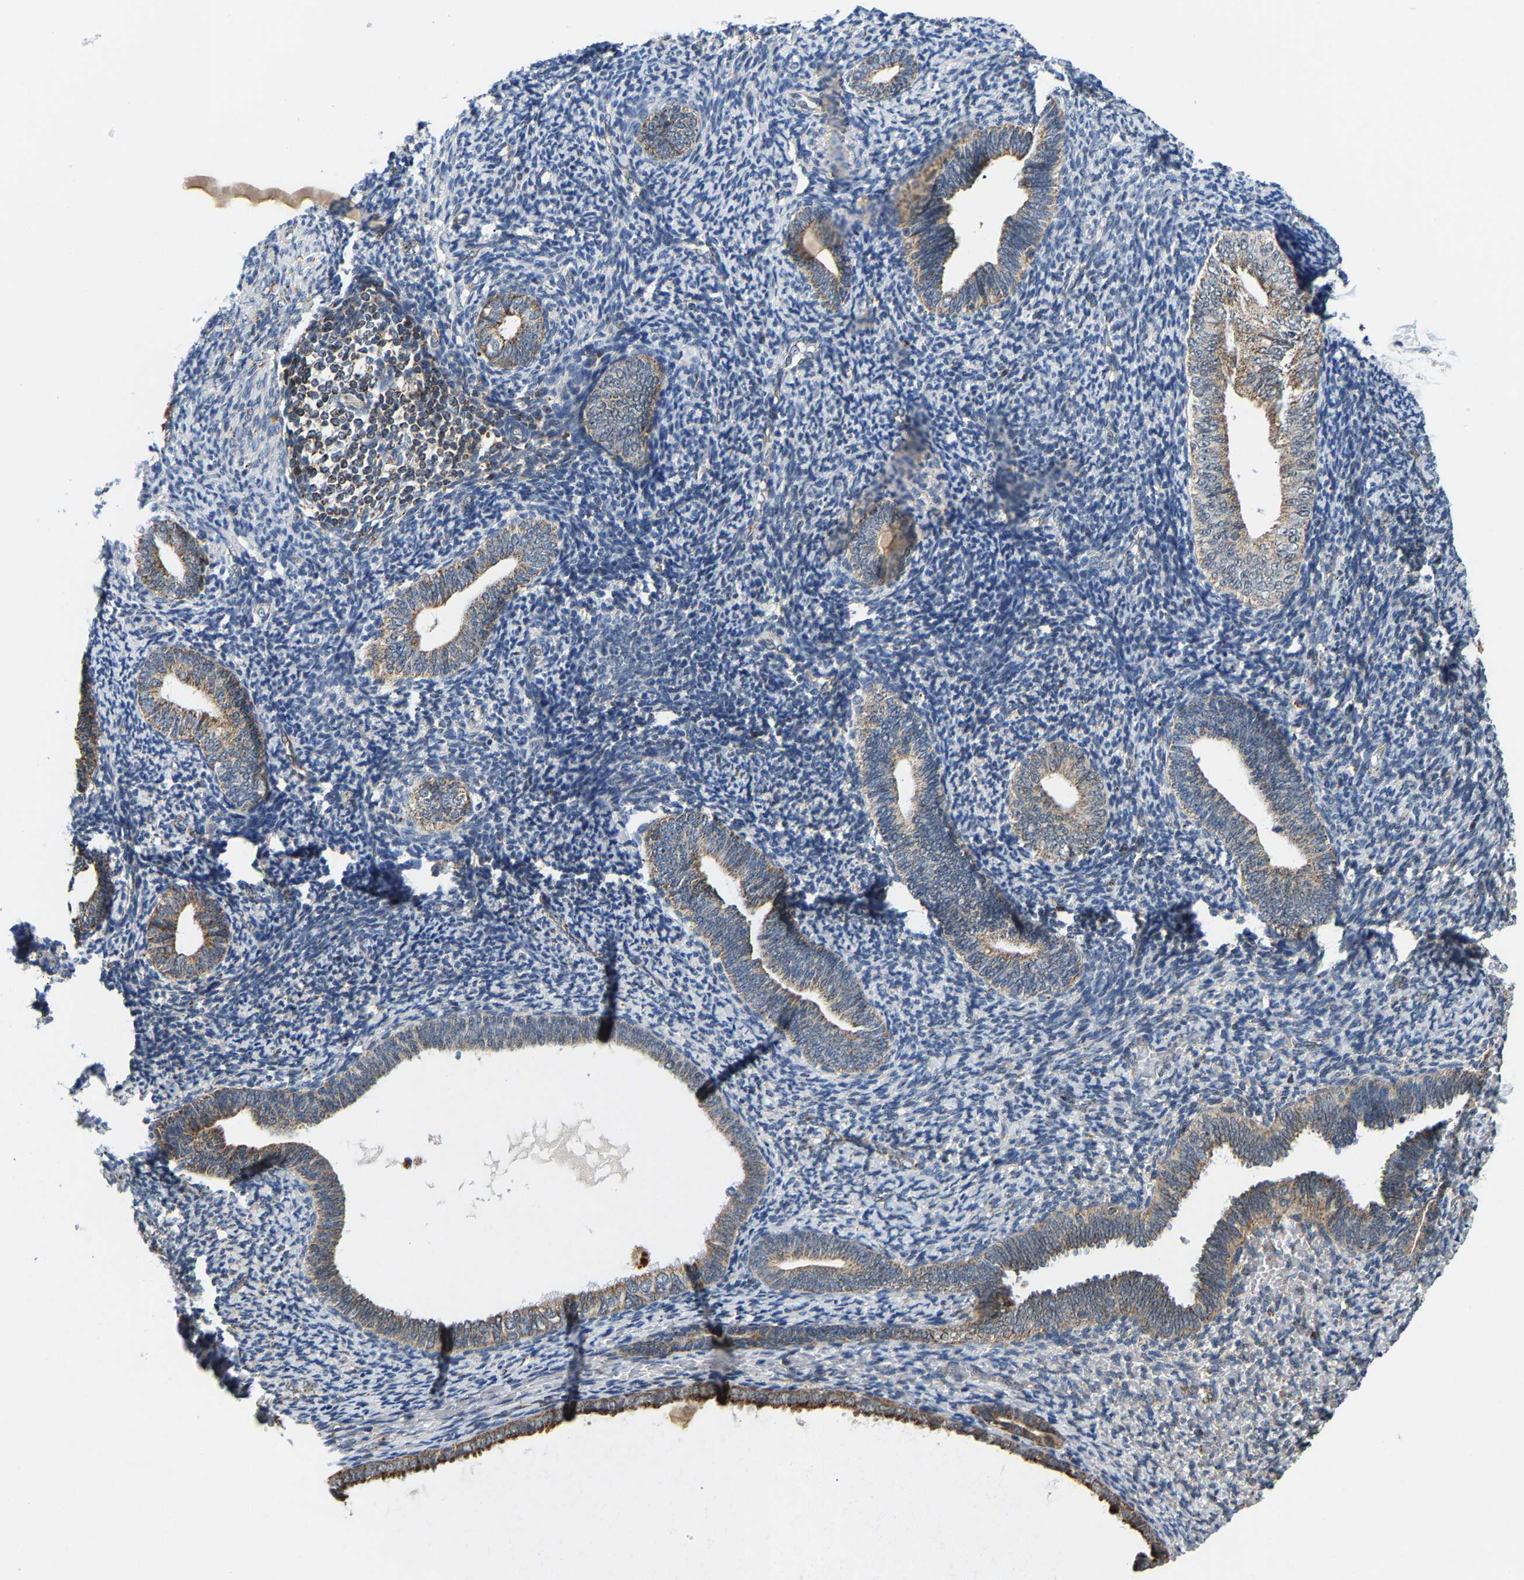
{"staining": {"intensity": "negative", "quantity": "none", "location": "none"}, "tissue": "endometrium", "cell_type": "Cells in endometrial stroma", "image_type": "normal", "snomed": [{"axis": "morphology", "description": "Normal tissue, NOS"}, {"axis": "topography", "description": "Endometrium"}], "caption": "Immunohistochemistry of normal endometrium reveals no staining in cells in endometrial stroma.", "gene": "GIMAP7", "patient": {"sex": "female", "age": 66}}